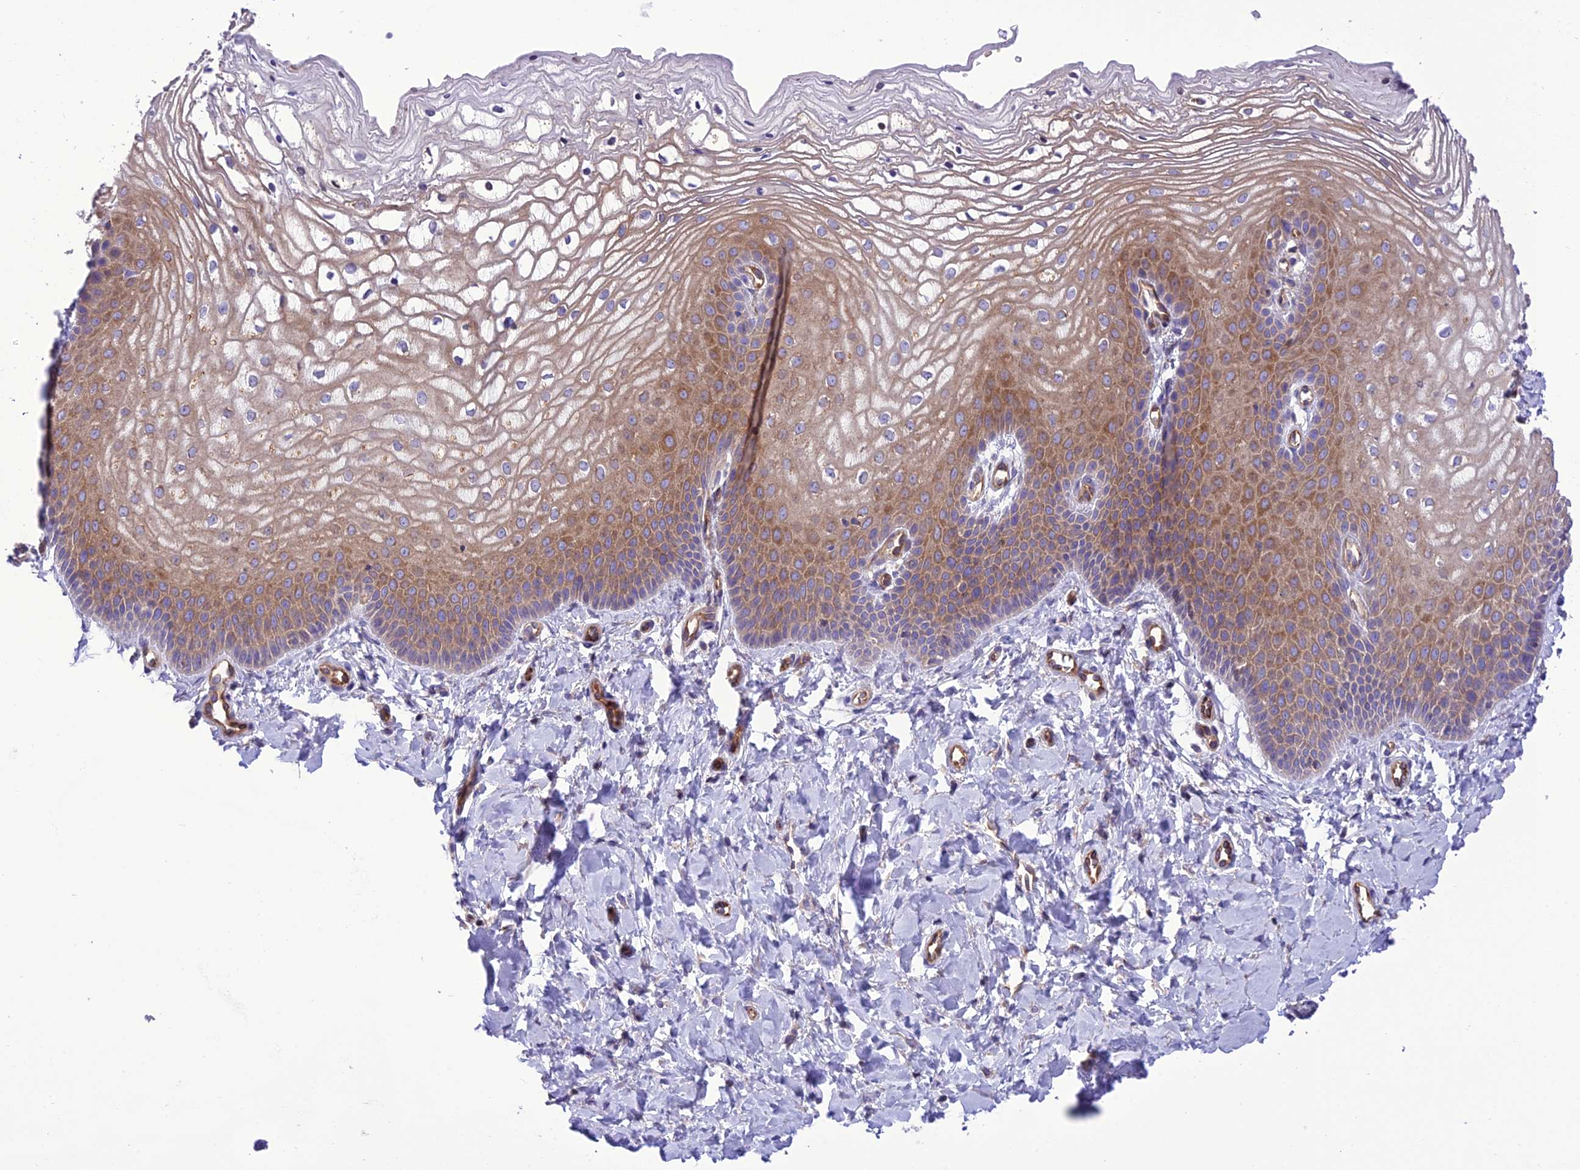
{"staining": {"intensity": "moderate", "quantity": ">75%", "location": "cytoplasmic/membranous"}, "tissue": "vagina", "cell_type": "Squamous epithelial cells", "image_type": "normal", "snomed": [{"axis": "morphology", "description": "Normal tissue, NOS"}, {"axis": "topography", "description": "Vagina"}, {"axis": "topography", "description": "Cervix"}], "caption": "The histopathology image exhibits staining of unremarkable vagina, revealing moderate cytoplasmic/membranous protein positivity (brown color) within squamous epithelial cells. Nuclei are stained in blue.", "gene": "PPFIA3", "patient": {"sex": "female", "age": 40}}